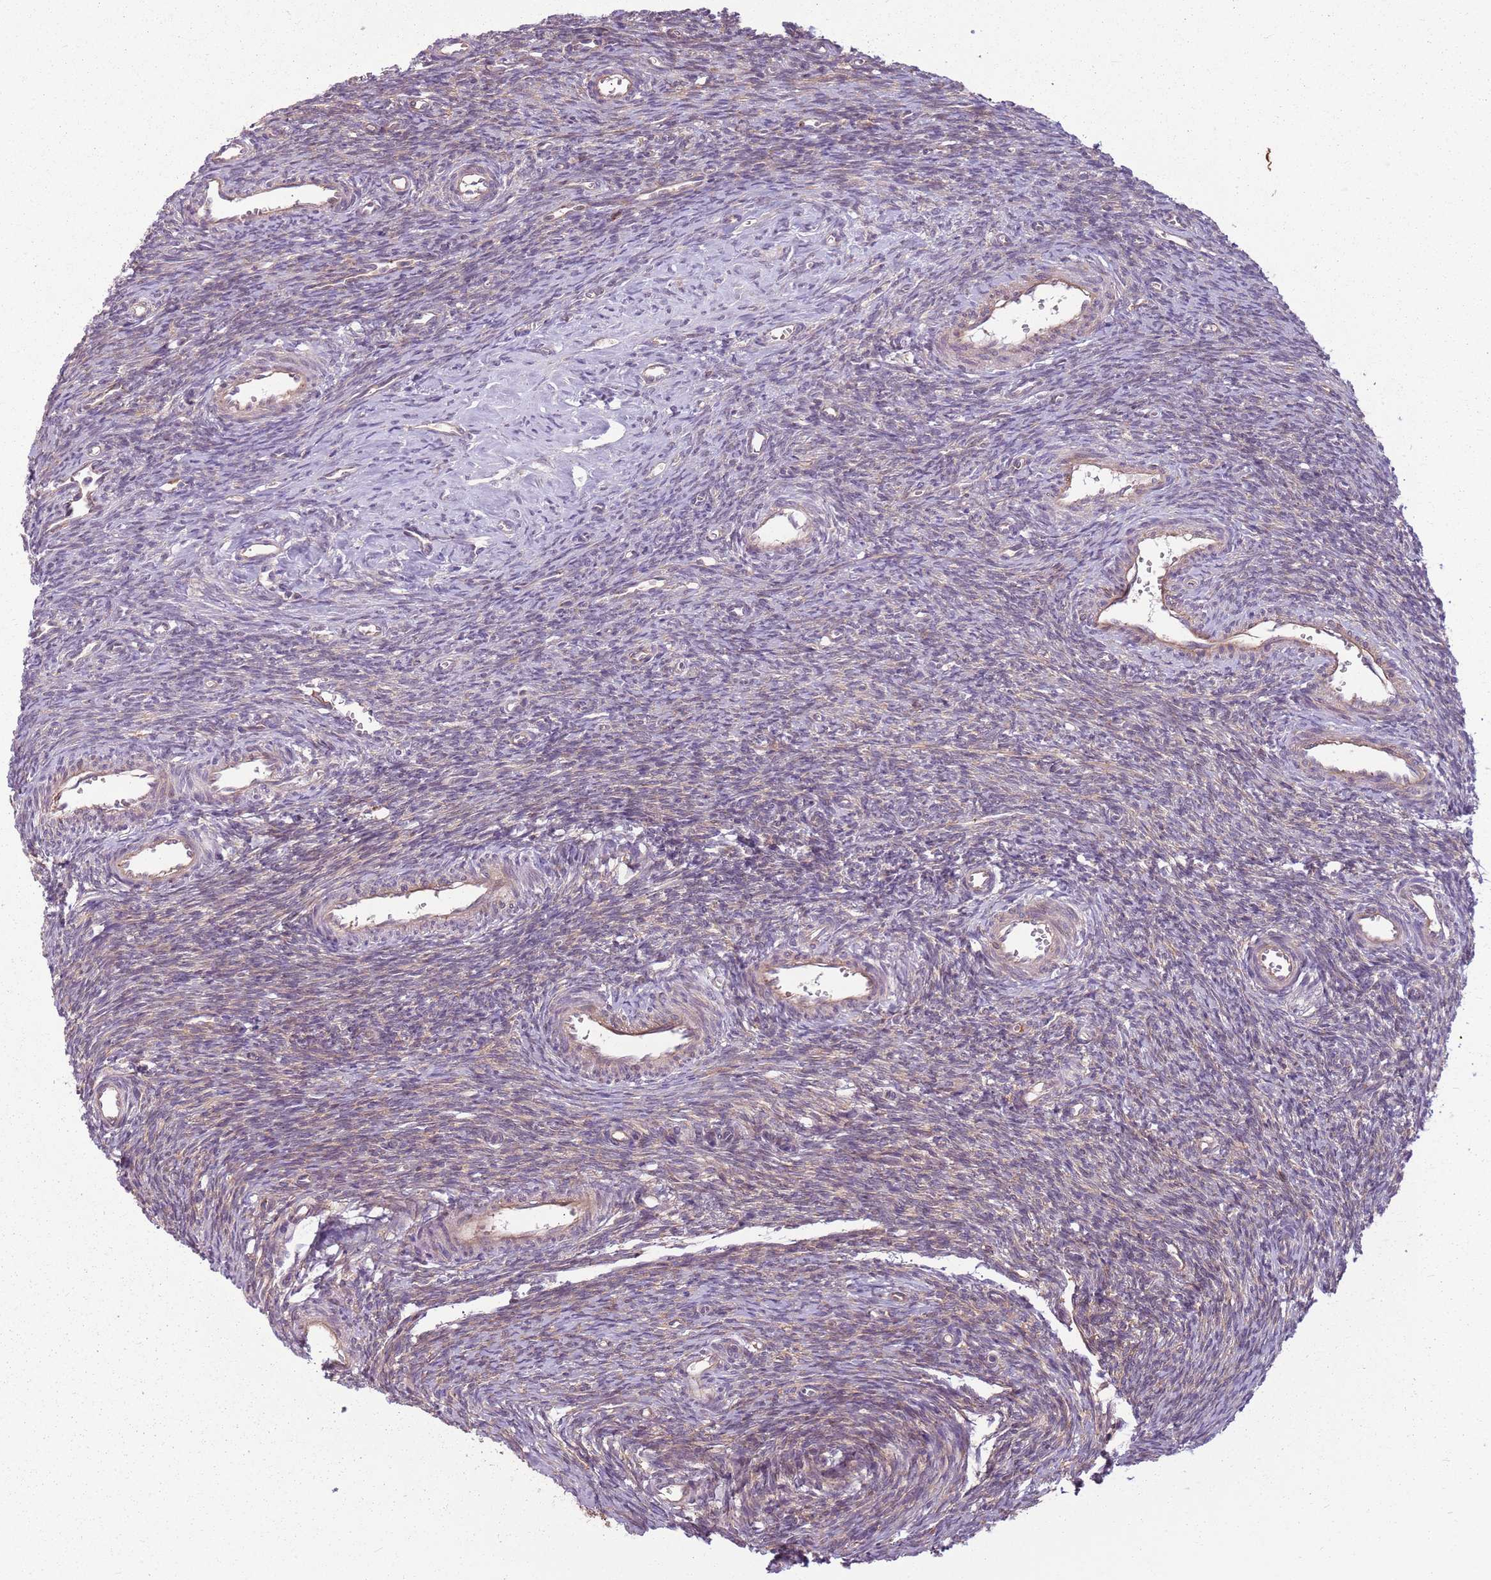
{"staining": {"intensity": "weak", "quantity": "<25%", "location": "cytoplasmic/membranous"}, "tissue": "ovary", "cell_type": "Ovarian stroma cells", "image_type": "normal", "snomed": [{"axis": "morphology", "description": "Normal tissue, NOS"}, {"axis": "topography", "description": "Ovary"}], "caption": "The photomicrograph exhibits no staining of ovarian stroma cells in normal ovary.", "gene": "RPL21", "patient": {"sex": "female", "age": 39}}